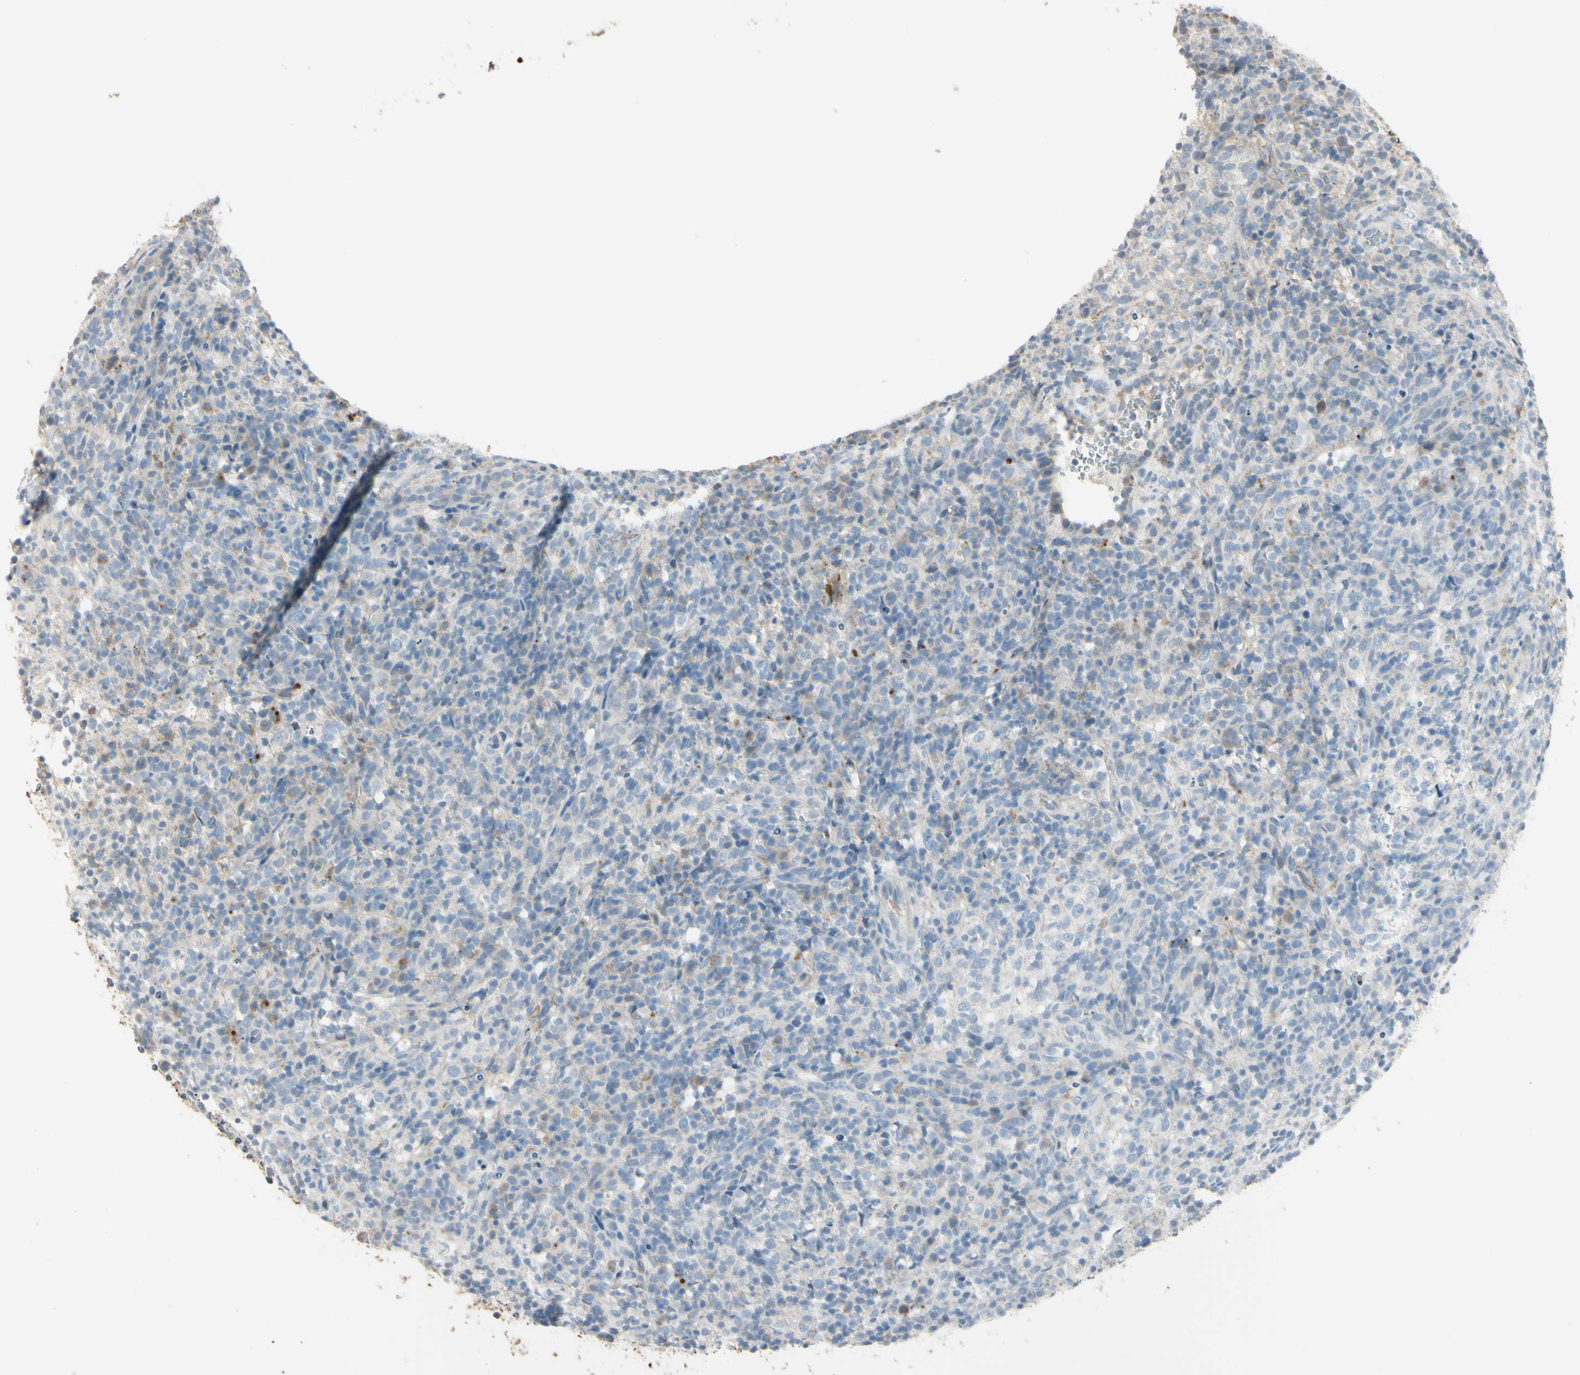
{"staining": {"intensity": "weak", "quantity": "25%-75%", "location": "cytoplasmic/membranous"}, "tissue": "lymphoma", "cell_type": "Tumor cells", "image_type": "cancer", "snomed": [{"axis": "morphology", "description": "Malignant lymphoma, non-Hodgkin's type, High grade"}, {"axis": "topography", "description": "Lymph node"}], "caption": "IHC of human lymphoma demonstrates low levels of weak cytoplasmic/membranous positivity in approximately 25%-75% of tumor cells.", "gene": "ANGPTL1", "patient": {"sex": "female", "age": 76}}